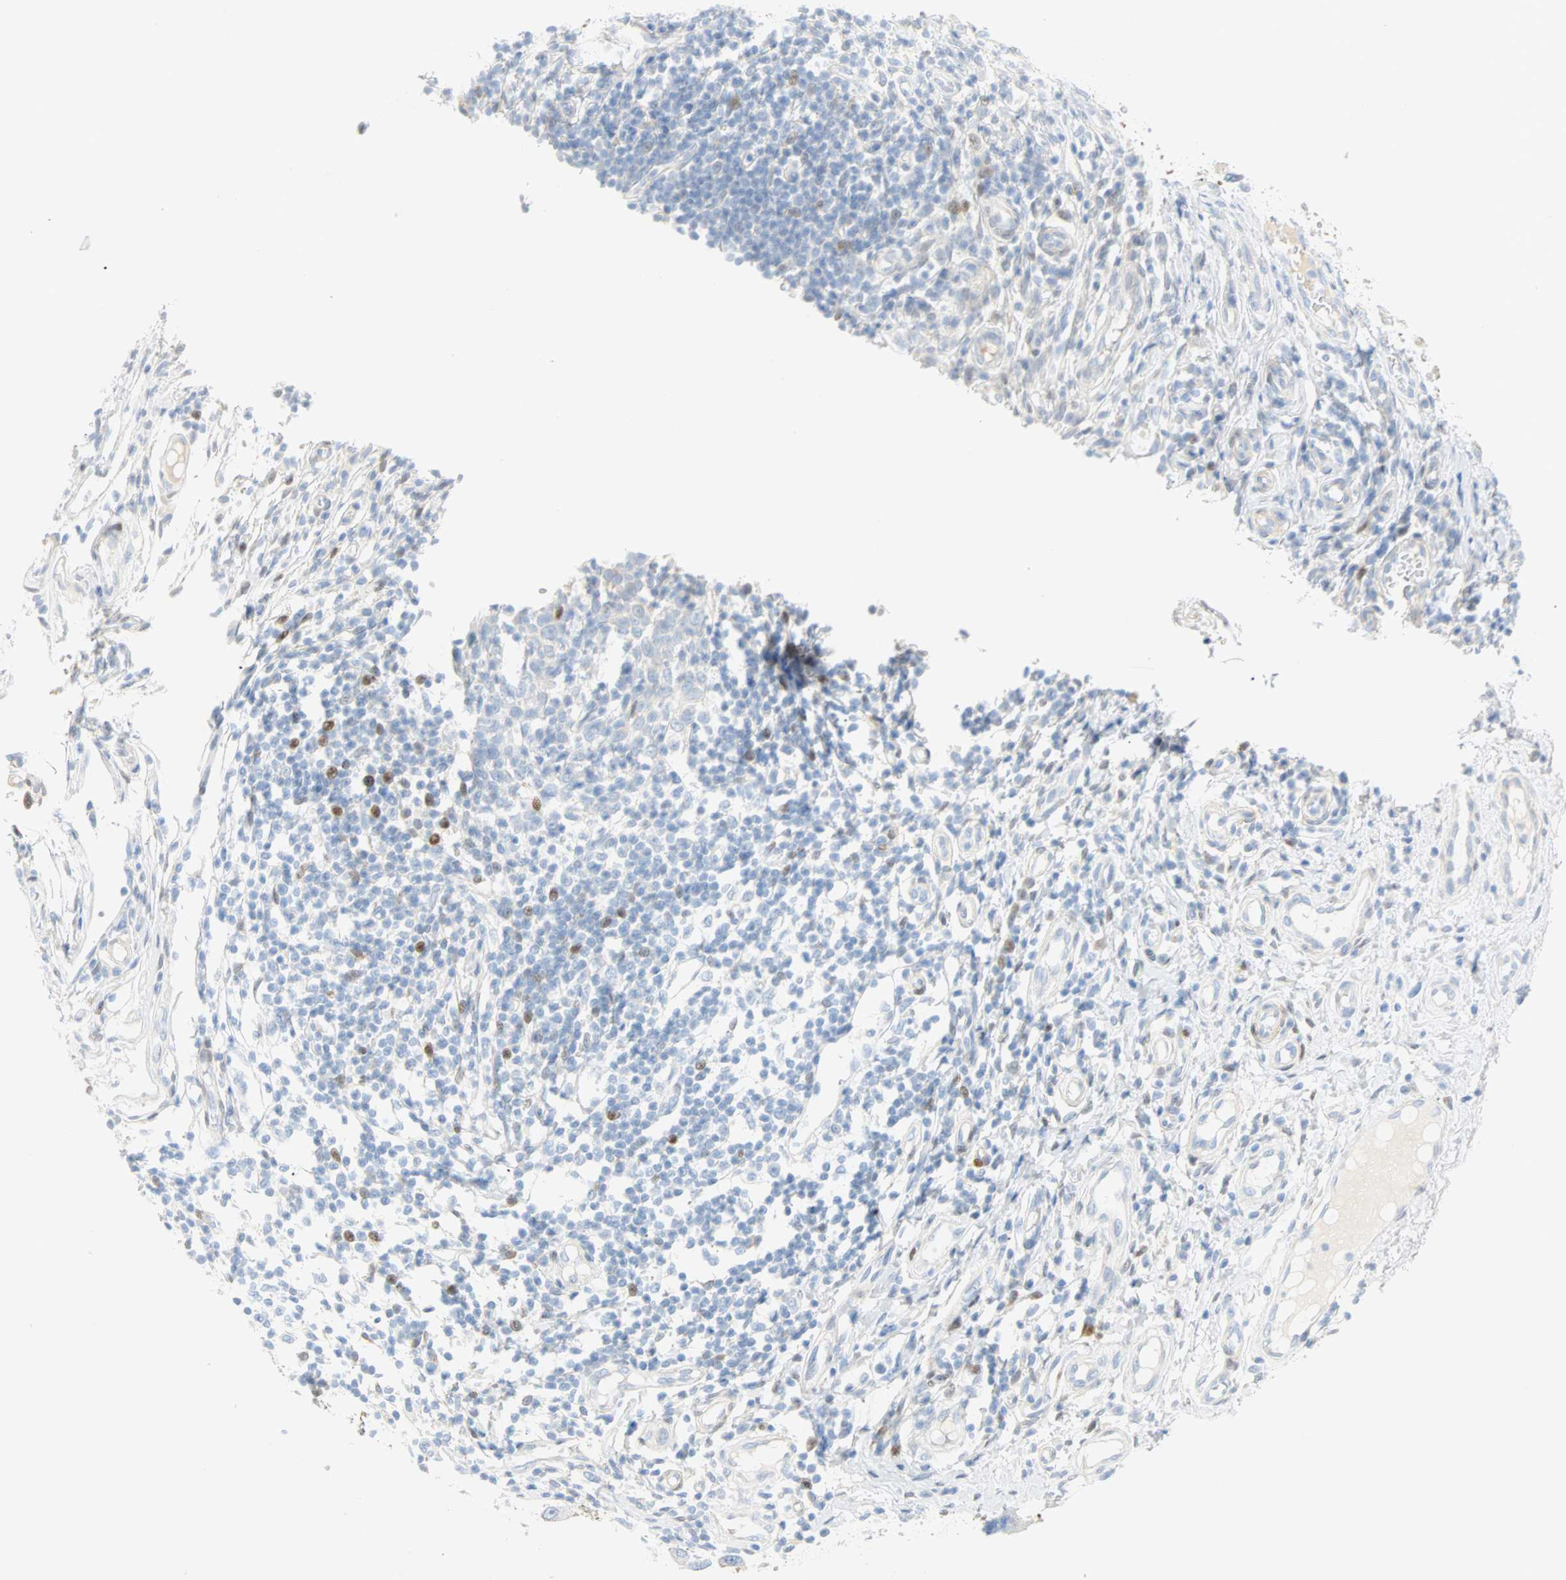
{"staining": {"intensity": "negative", "quantity": "none", "location": "none"}, "tissue": "skin cancer", "cell_type": "Tumor cells", "image_type": "cancer", "snomed": [{"axis": "morphology", "description": "Normal tissue, NOS"}, {"axis": "morphology", "description": "Basal cell carcinoma"}, {"axis": "topography", "description": "Skin"}], "caption": "Tumor cells are negative for brown protein staining in basal cell carcinoma (skin). The staining was performed using DAB (3,3'-diaminobenzidine) to visualize the protein expression in brown, while the nuclei were stained in blue with hematoxylin (Magnification: 20x).", "gene": "SELENBP1", "patient": {"sex": "male", "age": 87}}